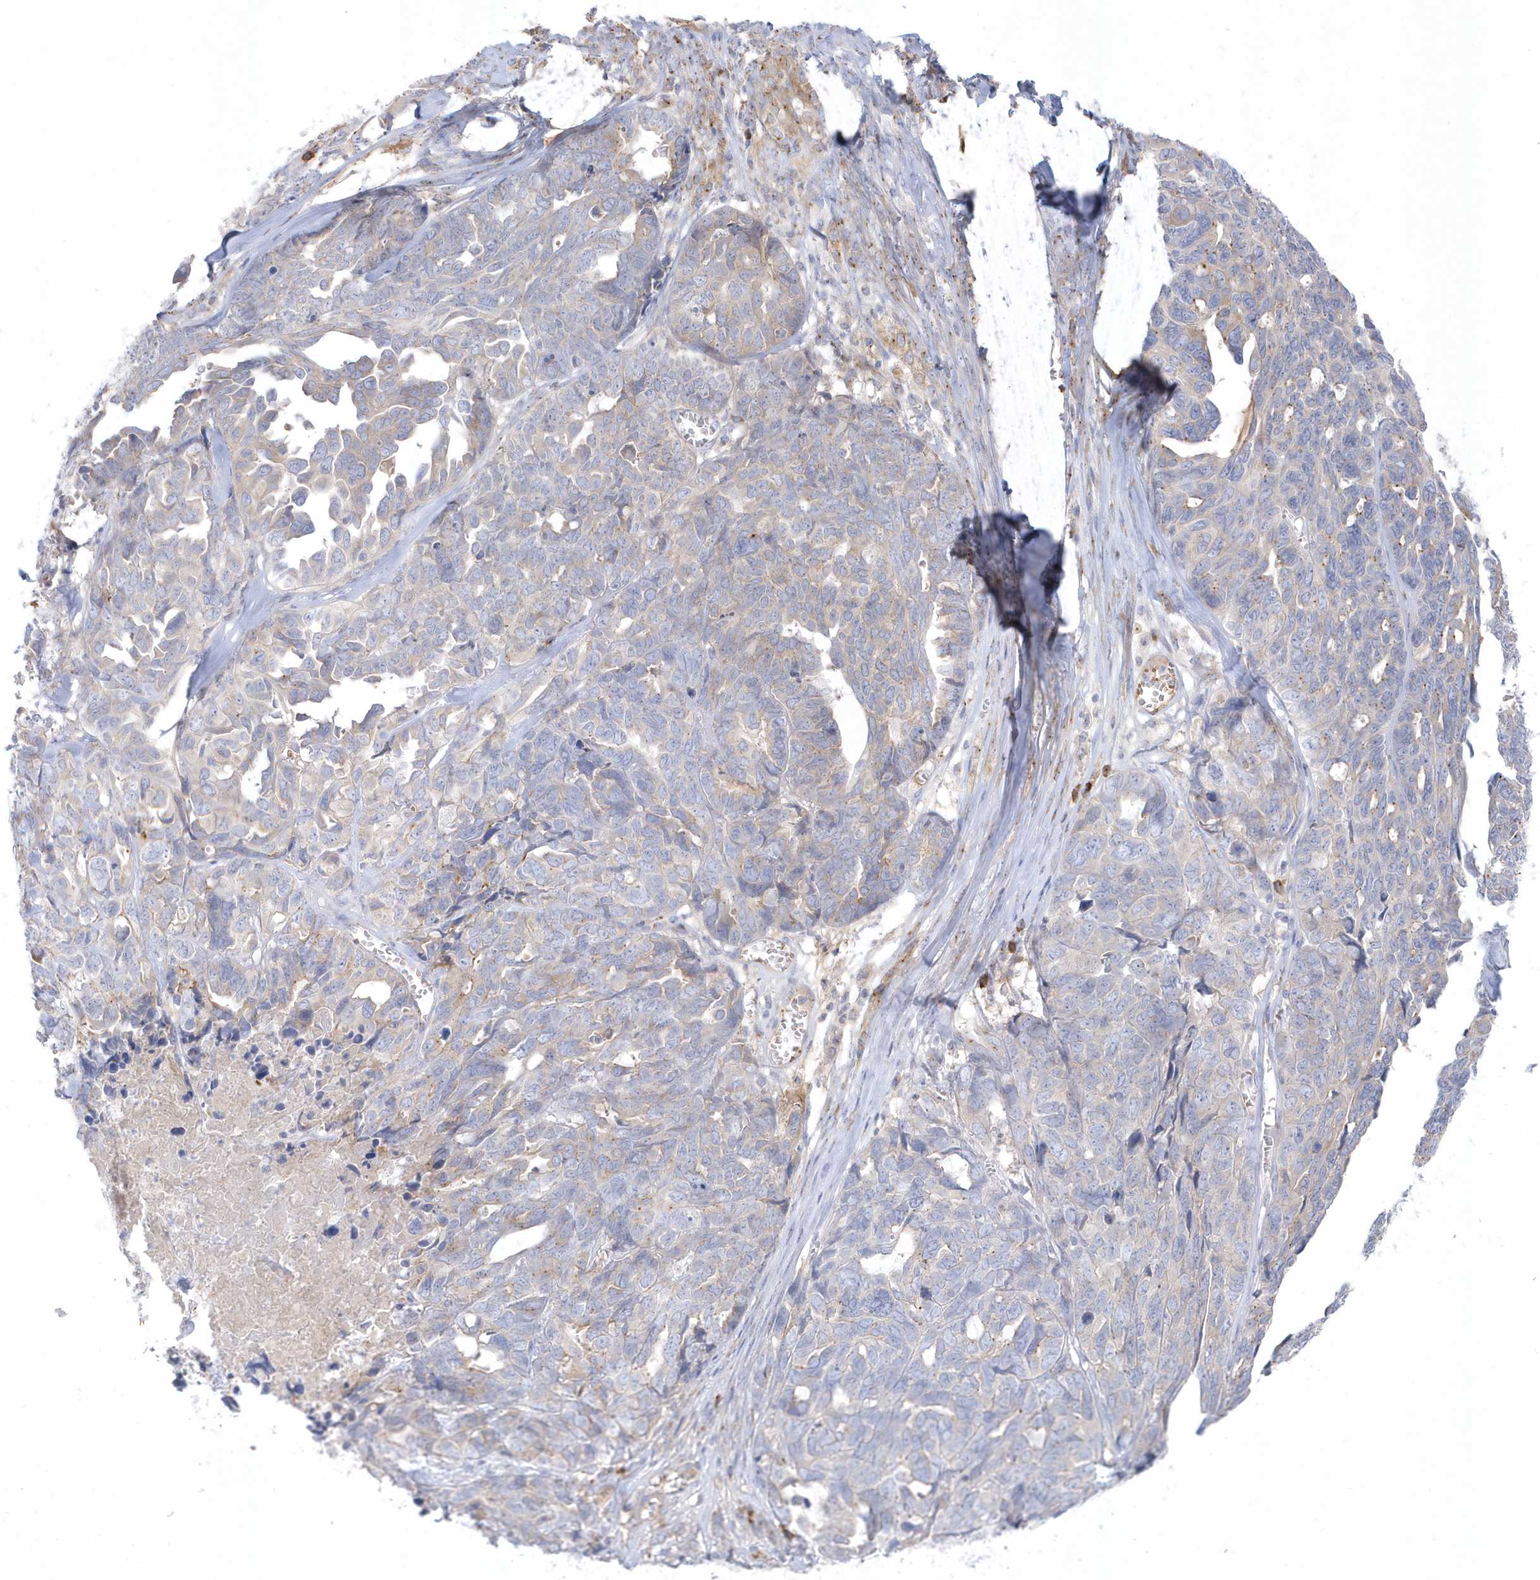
{"staining": {"intensity": "weak", "quantity": "<25%", "location": "cytoplasmic/membranous"}, "tissue": "ovarian cancer", "cell_type": "Tumor cells", "image_type": "cancer", "snomed": [{"axis": "morphology", "description": "Cystadenocarcinoma, serous, NOS"}, {"axis": "topography", "description": "Ovary"}], "caption": "Immunohistochemistry of ovarian cancer (serous cystadenocarcinoma) displays no expression in tumor cells.", "gene": "SEMA3D", "patient": {"sex": "female", "age": 79}}